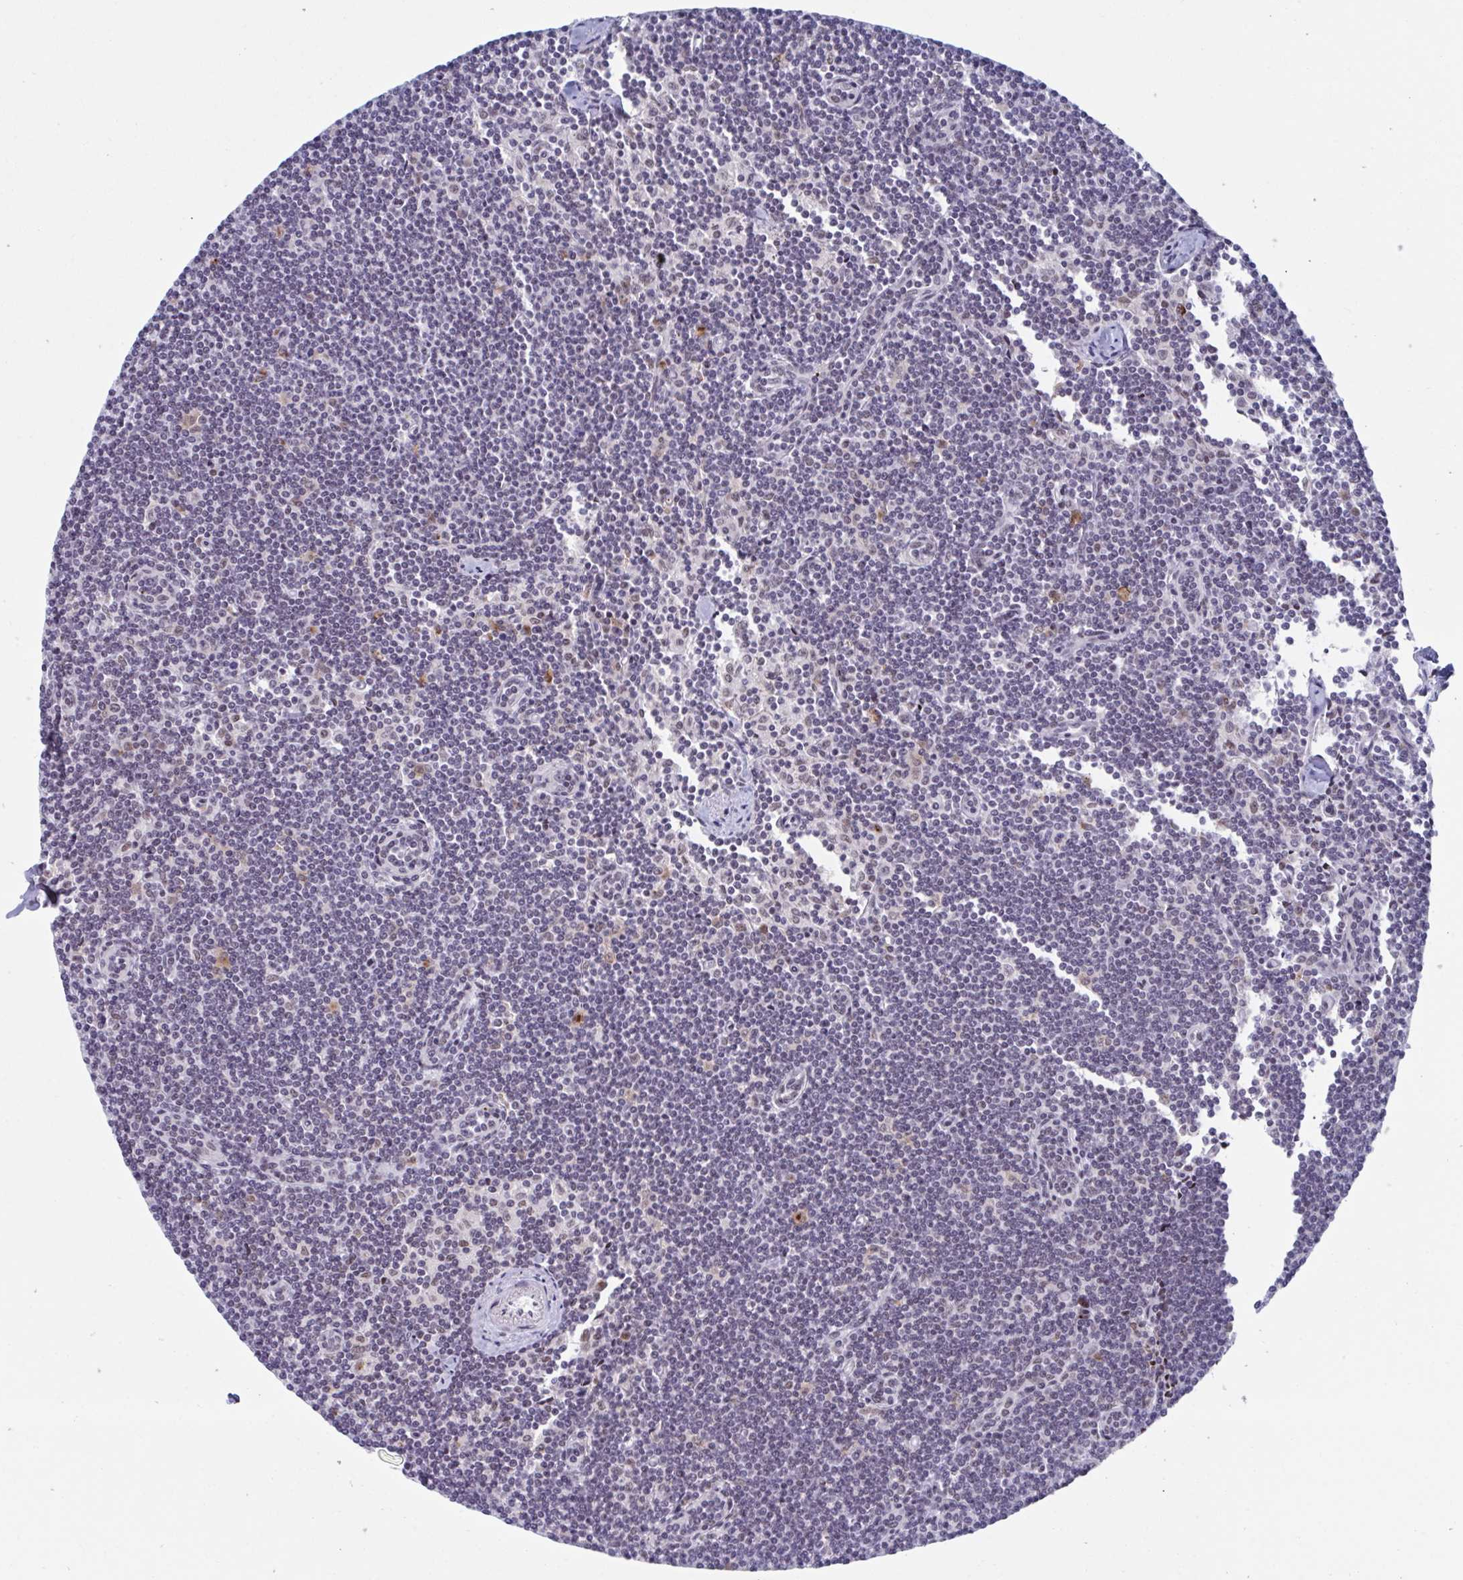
{"staining": {"intensity": "negative", "quantity": "none", "location": "none"}, "tissue": "lymphoma", "cell_type": "Tumor cells", "image_type": "cancer", "snomed": [{"axis": "morphology", "description": "Malignant lymphoma, non-Hodgkin's type, Low grade"}, {"axis": "topography", "description": "Lymph node"}], "caption": "This is an immunohistochemistry (IHC) photomicrograph of low-grade malignant lymphoma, non-Hodgkin's type. There is no staining in tumor cells.", "gene": "ZNF607", "patient": {"sex": "female", "age": 73}}